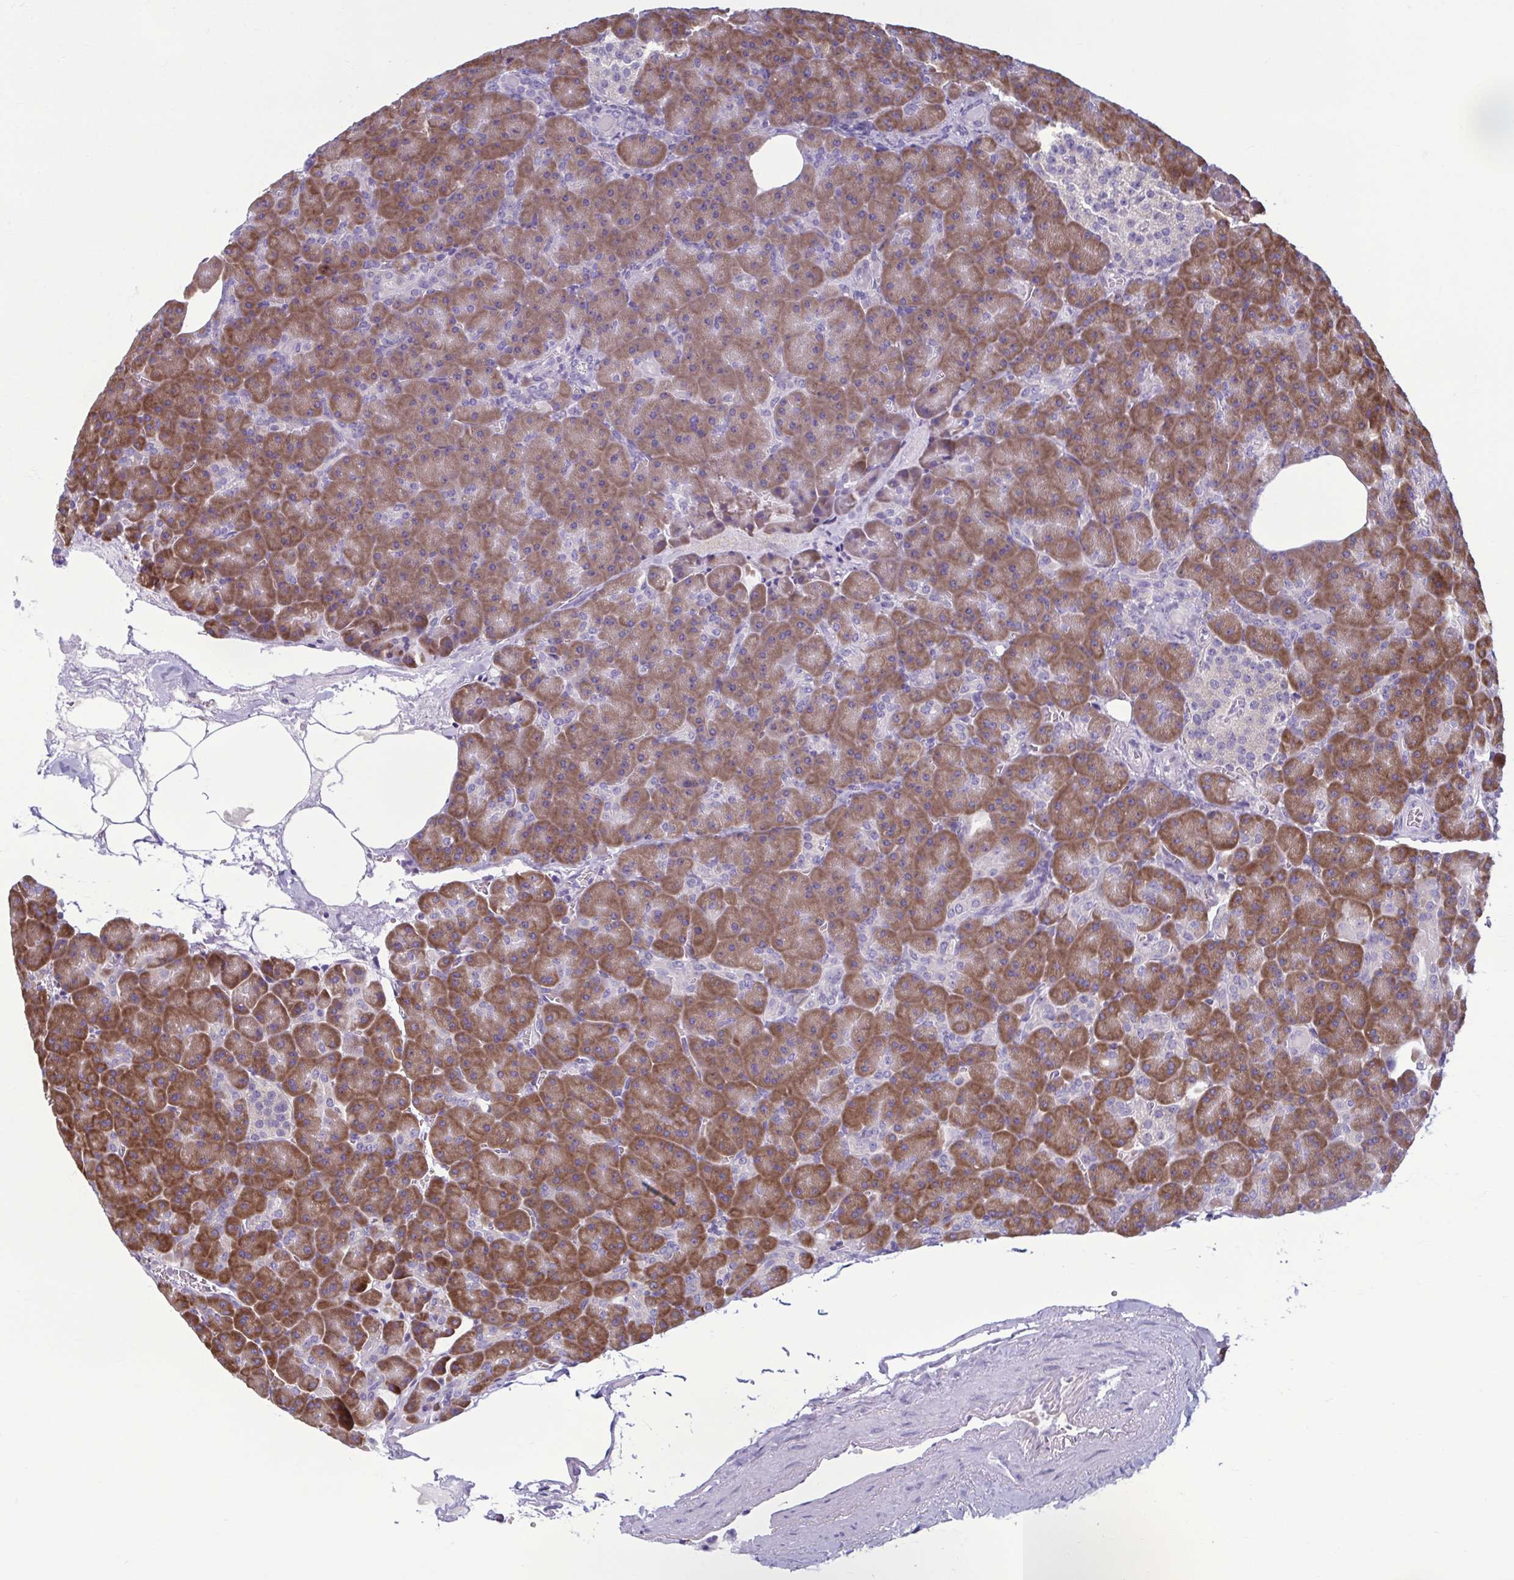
{"staining": {"intensity": "strong", "quantity": ">75%", "location": "cytoplasmic/membranous"}, "tissue": "pancreas", "cell_type": "Exocrine glandular cells", "image_type": "normal", "snomed": [{"axis": "morphology", "description": "Normal tissue, NOS"}, {"axis": "topography", "description": "Pancreas"}], "caption": "Immunohistochemistry histopathology image of normal pancreas: pancreas stained using IHC exhibits high levels of strong protein expression localized specifically in the cytoplasmic/membranous of exocrine glandular cells, appearing as a cytoplasmic/membranous brown color.", "gene": "RPS16", "patient": {"sex": "female", "age": 74}}